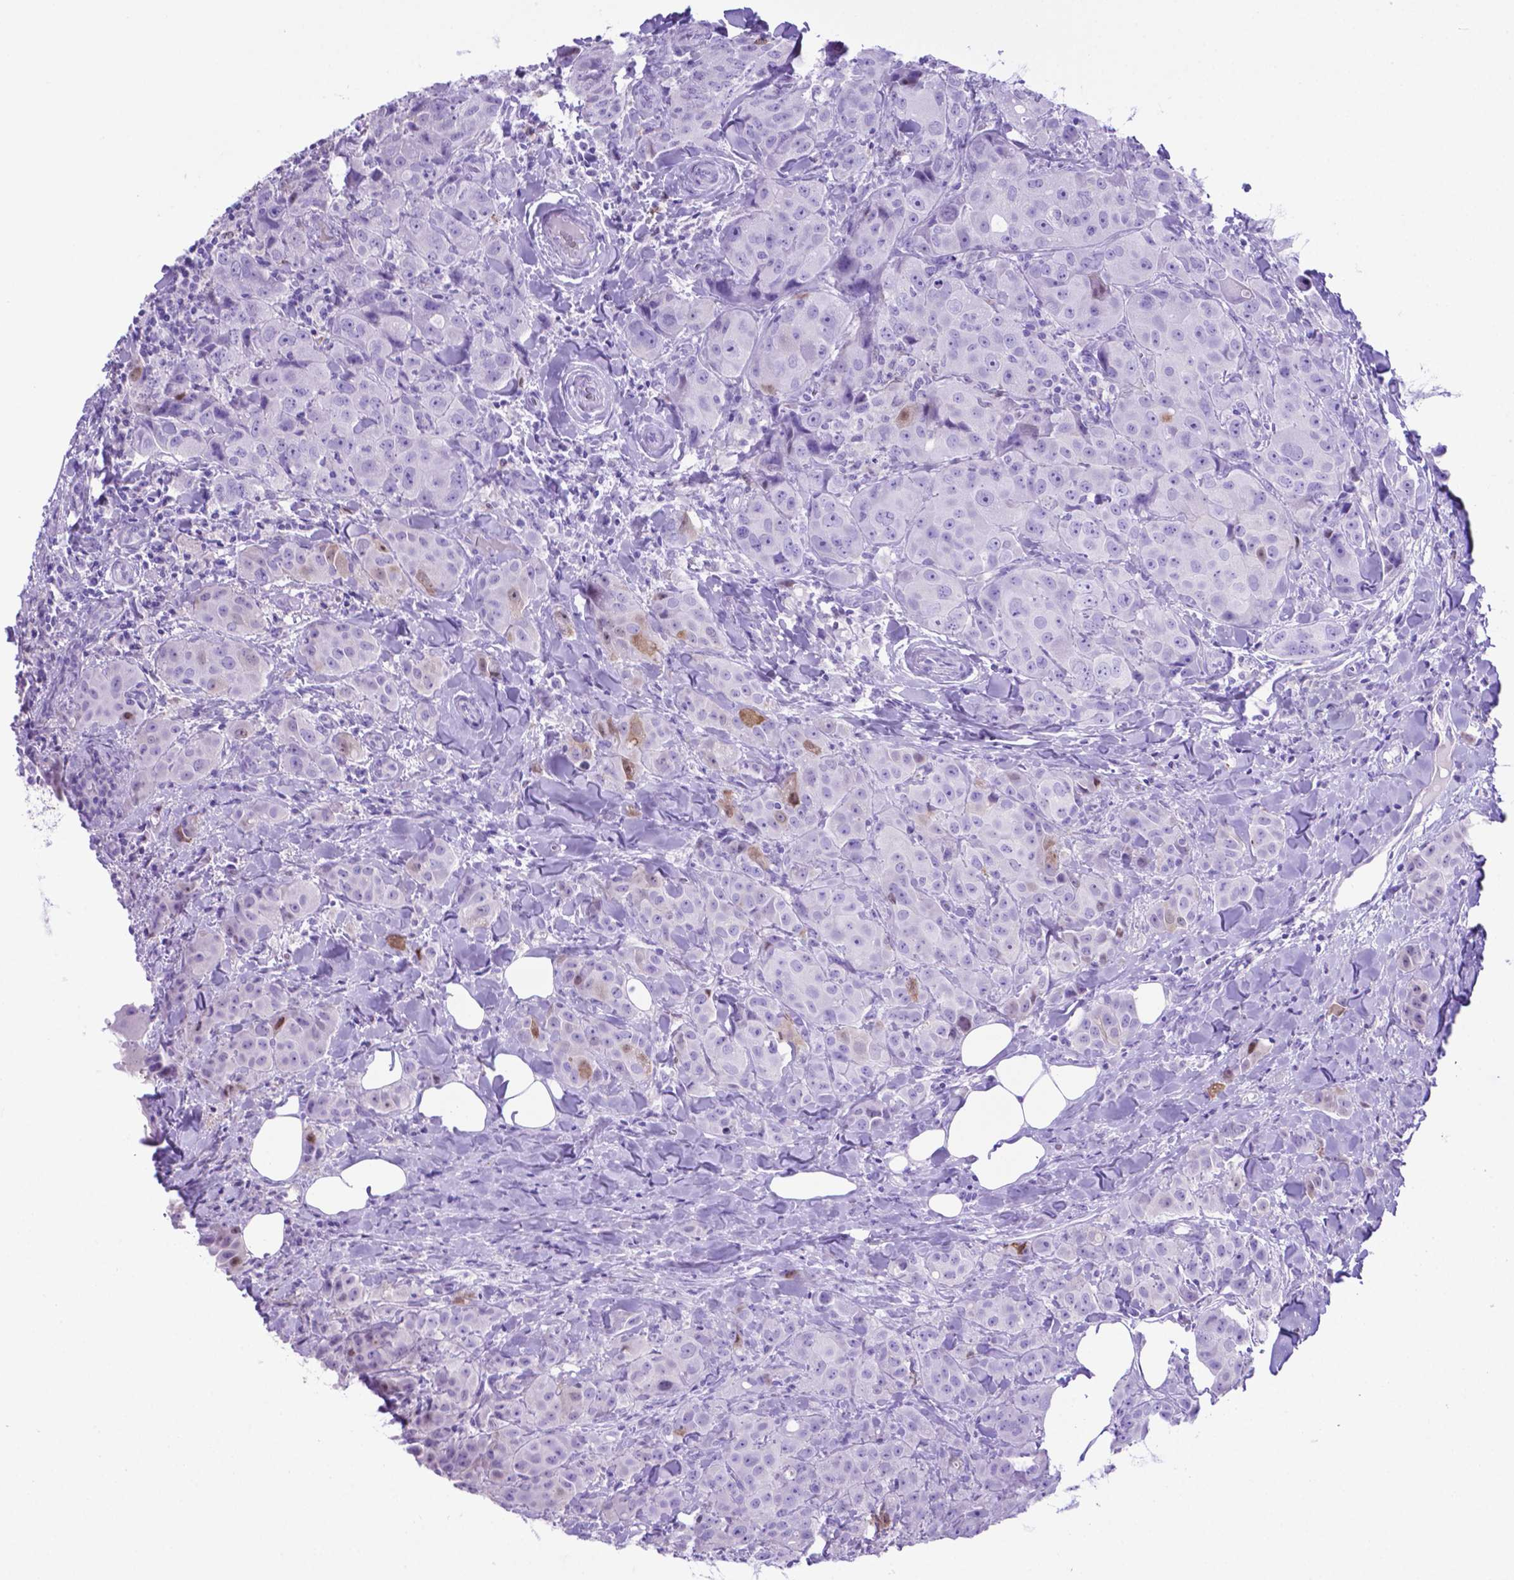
{"staining": {"intensity": "negative", "quantity": "none", "location": "none"}, "tissue": "breast cancer", "cell_type": "Tumor cells", "image_type": "cancer", "snomed": [{"axis": "morphology", "description": "Duct carcinoma"}, {"axis": "topography", "description": "Breast"}], "caption": "Image shows no significant protein positivity in tumor cells of breast cancer.", "gene": "LZTR1", "patient": {"sex": "female", "age": 43}}